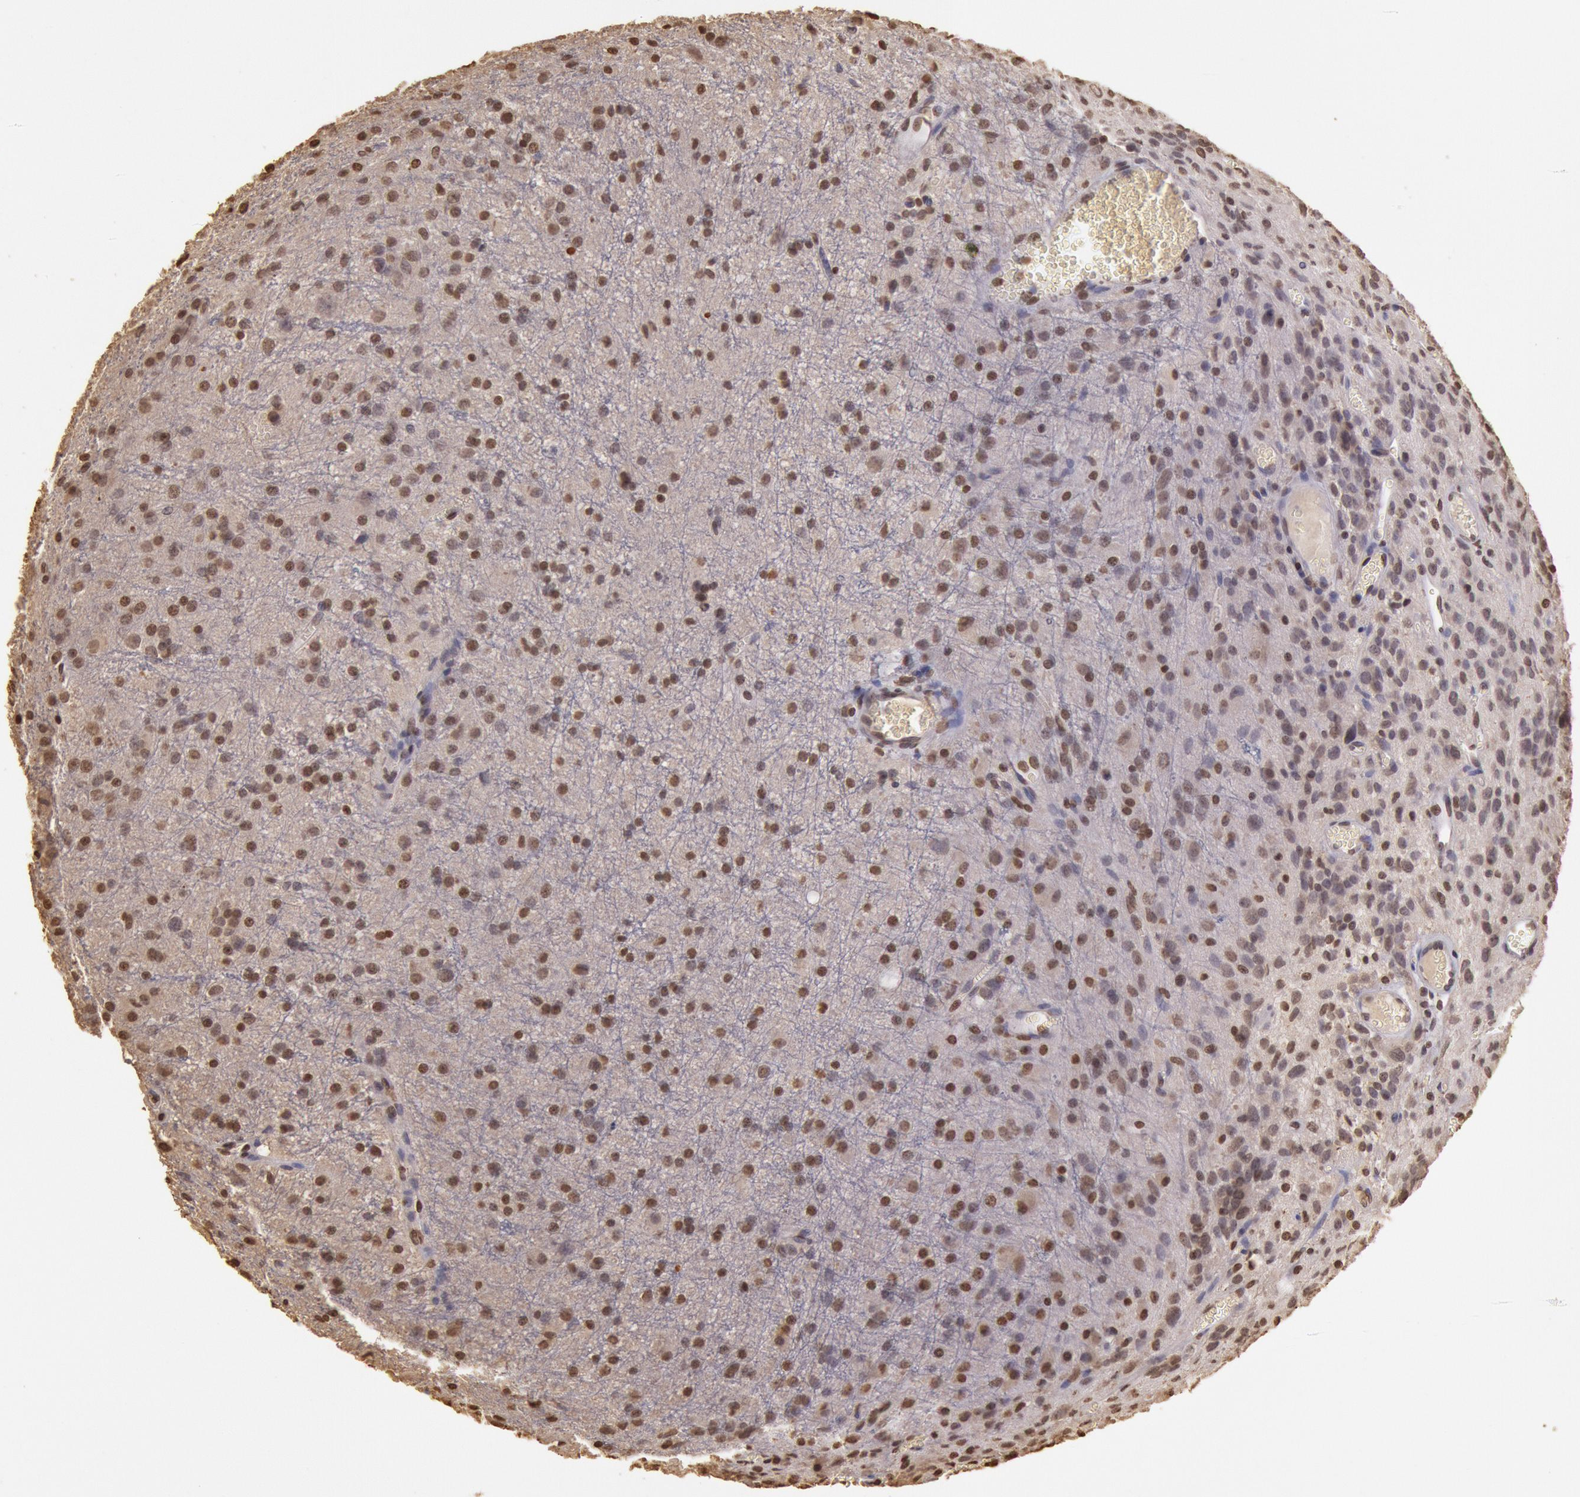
{"staining": {"intensity": "moderate", "quantity": ">75%", "location": "nuclear"}, "tissue": "glioma", "cell_type": "Tumor cells", "image_type": "cancer", "snomed": [{"axis": "morphology", "description": "Glioma, malignant, Low grade"}, {"axis": "topography", "description": "Brain"}], "caption": "Immunohistochemistry of human glioma shows medium levels of moderate nuclear staining in approximately >75% of tumor cells.", "gene": "SOD1", "patient": {"sex": "female", "age": 15}}